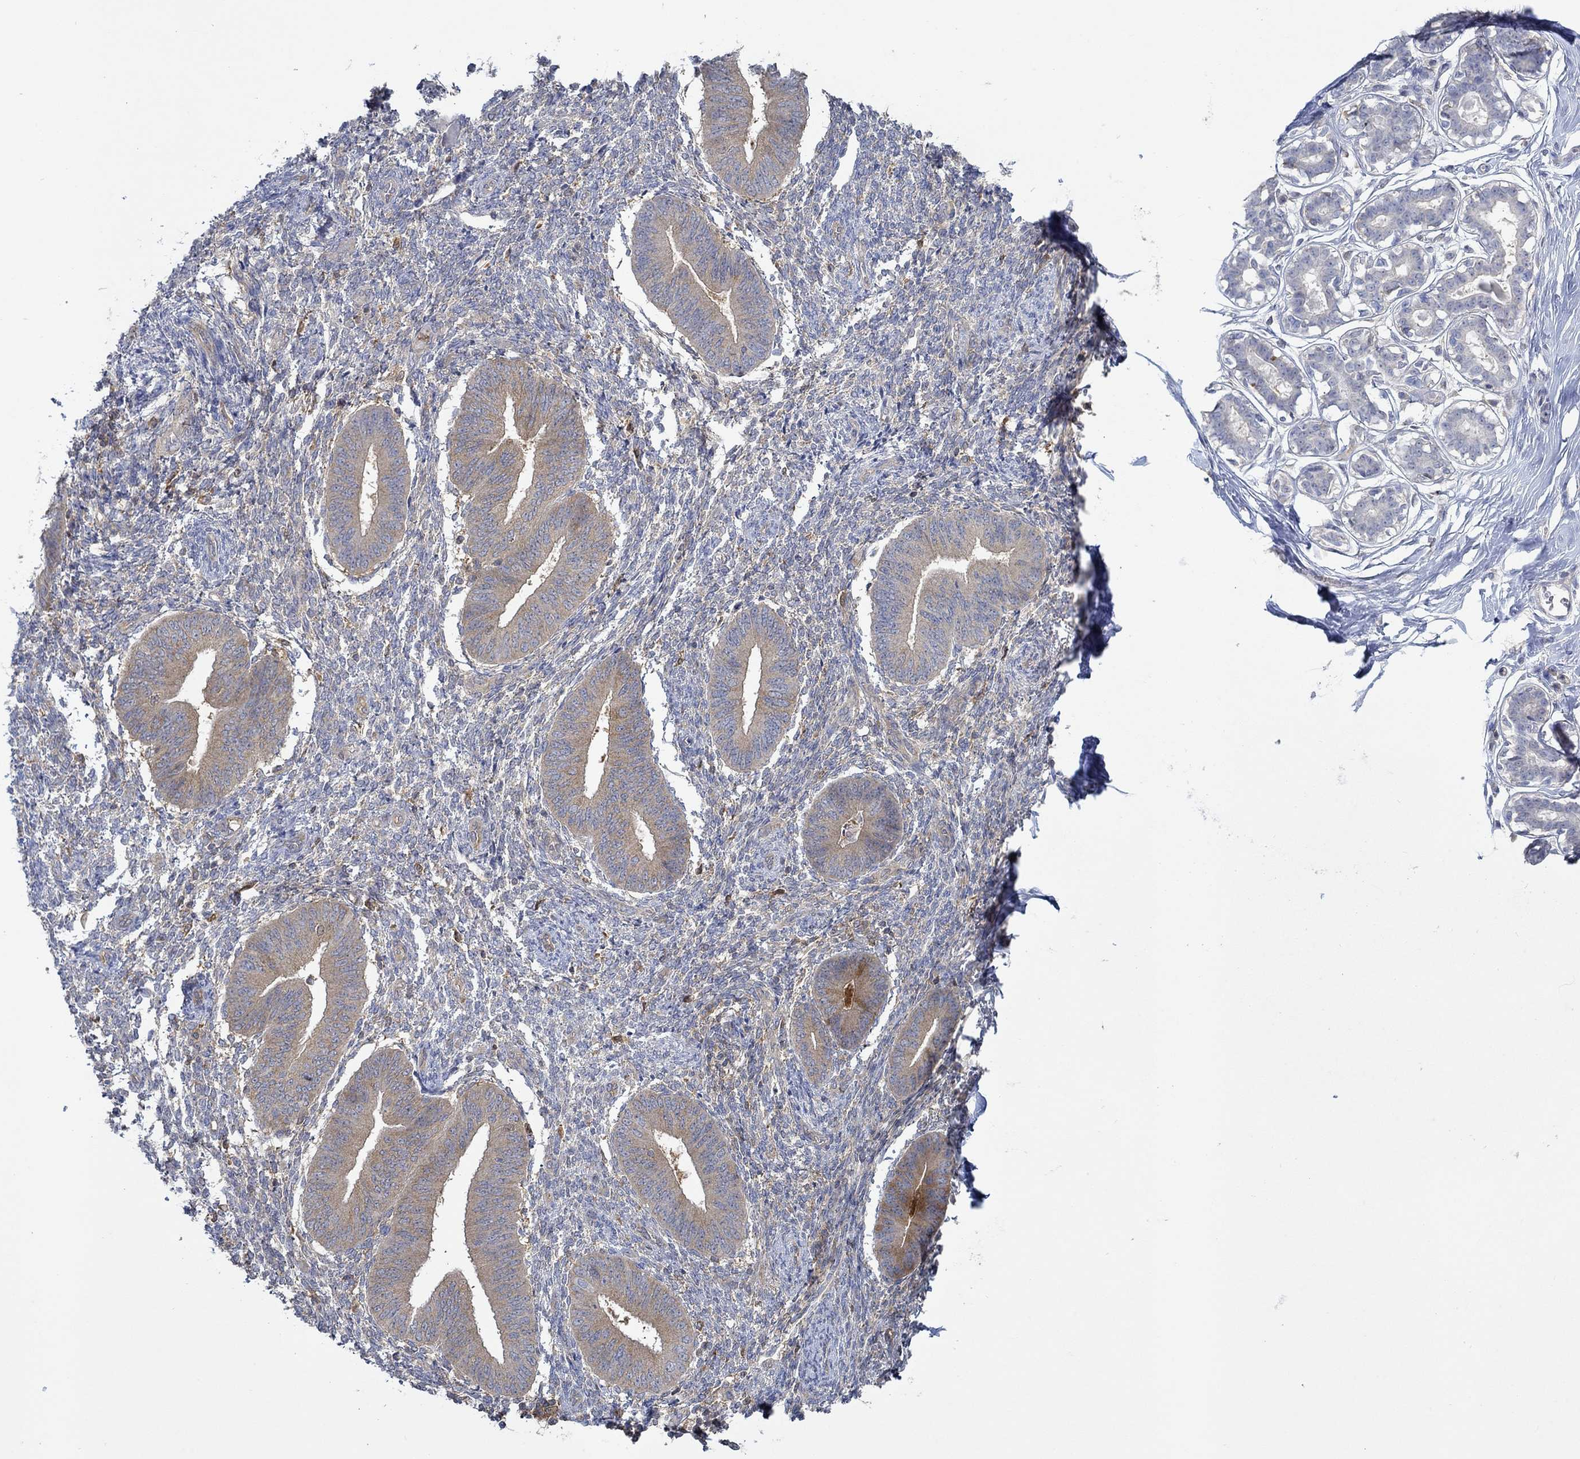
{"staining": {"intensity": "negative", "quantity": "none", "location": "none"}, "tissue": "endometrium", "cell_type": "Cells in endometrial stroma", "image_type": "normal", "snomed": [{"axis": "morphology", "description": "Normal tissue, NOS"}, {"axis": "topography", "description": "Endometrium"}], "caption": "High power microscopy photomicrograph of an IHC photomicrograph of benign endometrium, revealing no significant staining in cells in endometrial stroma. (Immunohistochemistry (ihc), brightfield microscopy, high magnification).", "gene": "MTHFR", "patient": {"sex": "female", "age": 47}}